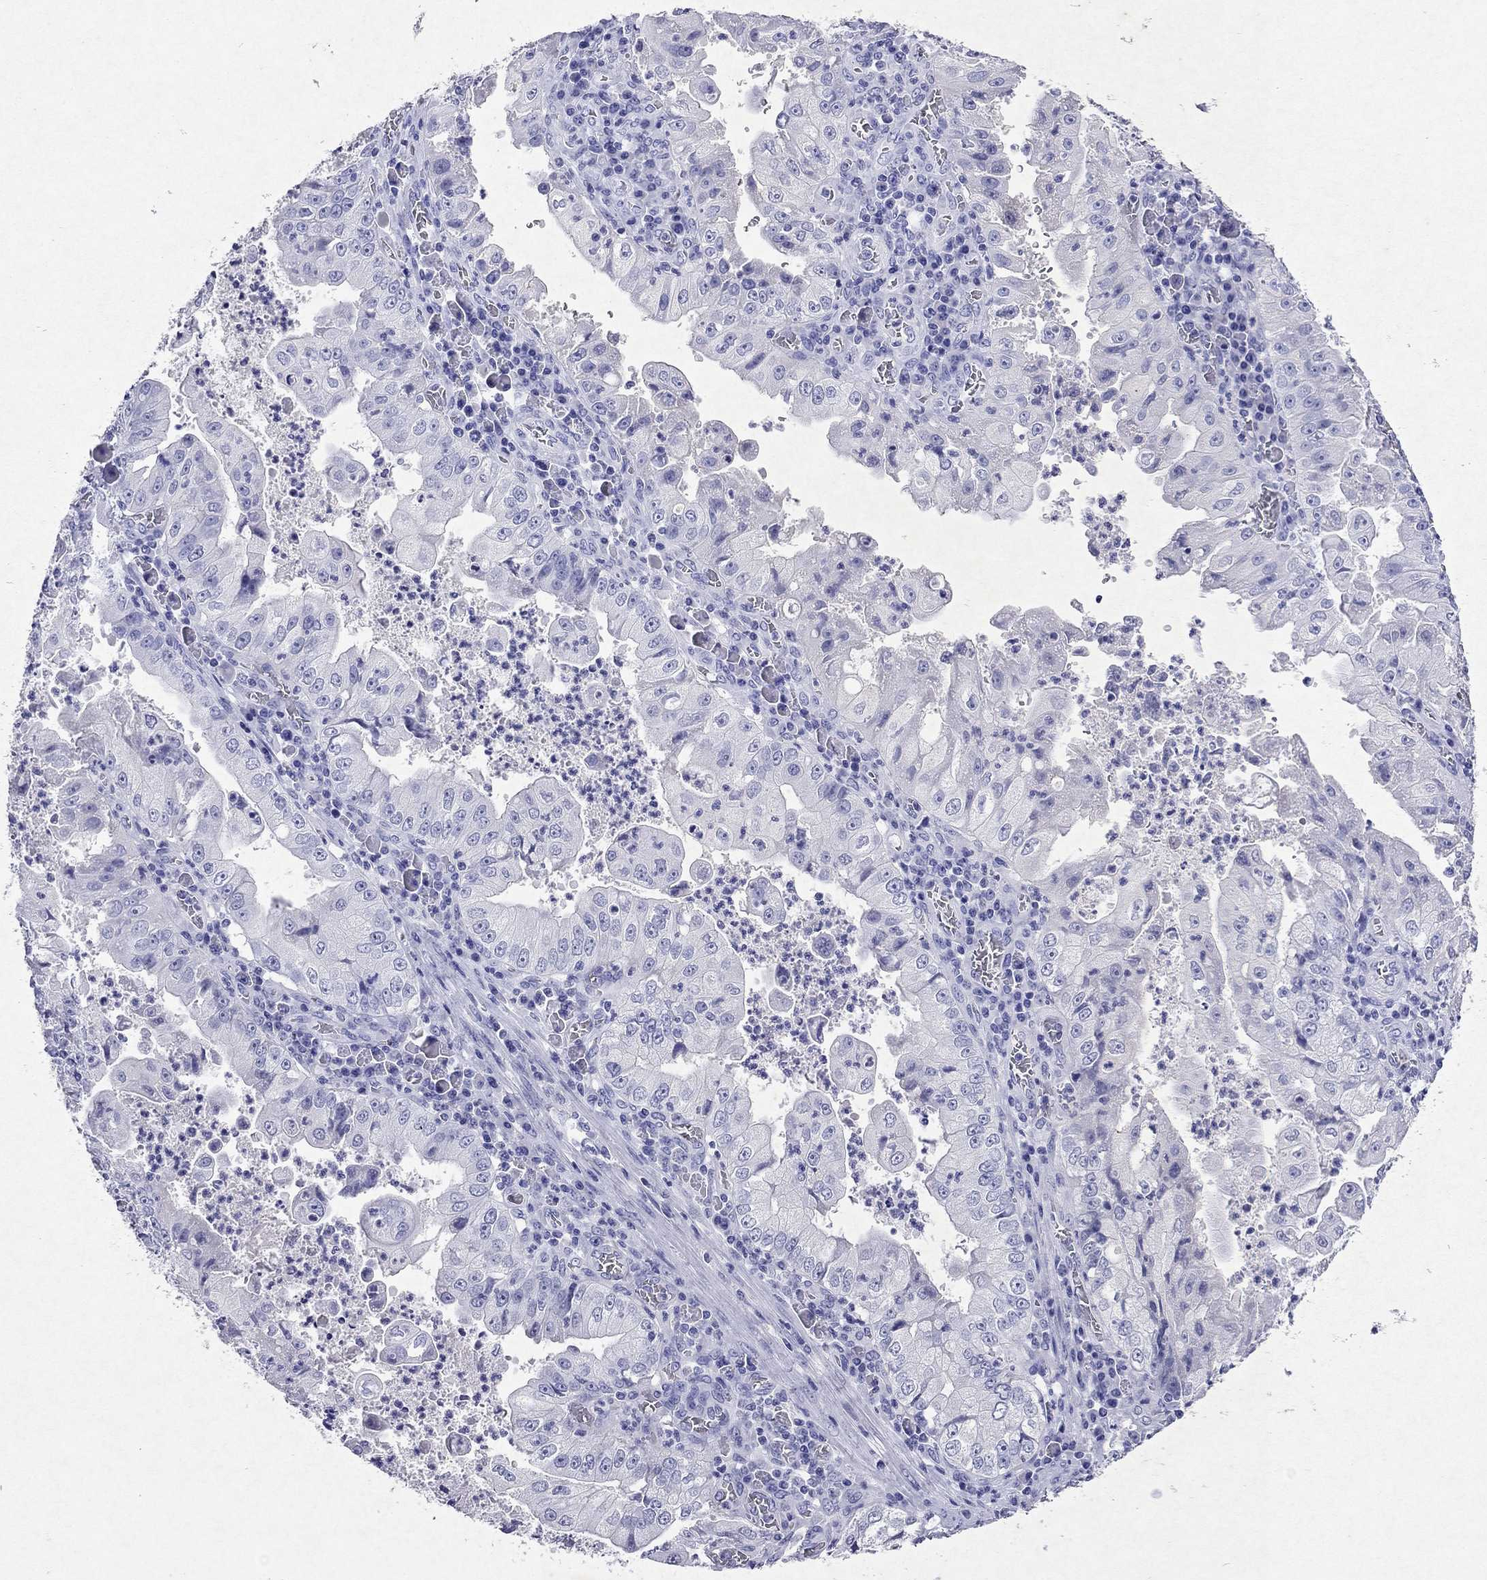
{"staining": {"intensity": "negative", "quantity": "none", "location": "none"}, "tissue": "stomach cancer", "cell_type": "Tumor cells", "image_type": "cancer", "snomed": [{"axis": "morphology", "description": "Adenocarcinoma, NOS"}, {"axis": "topography", "description": "Stomach"}], "caption": "Tumor cells are negative for brown protein staining in adenocarcinoma (stomach).", "gene": "ARMC12", "patient": {"sex": "male", "age": 76}}